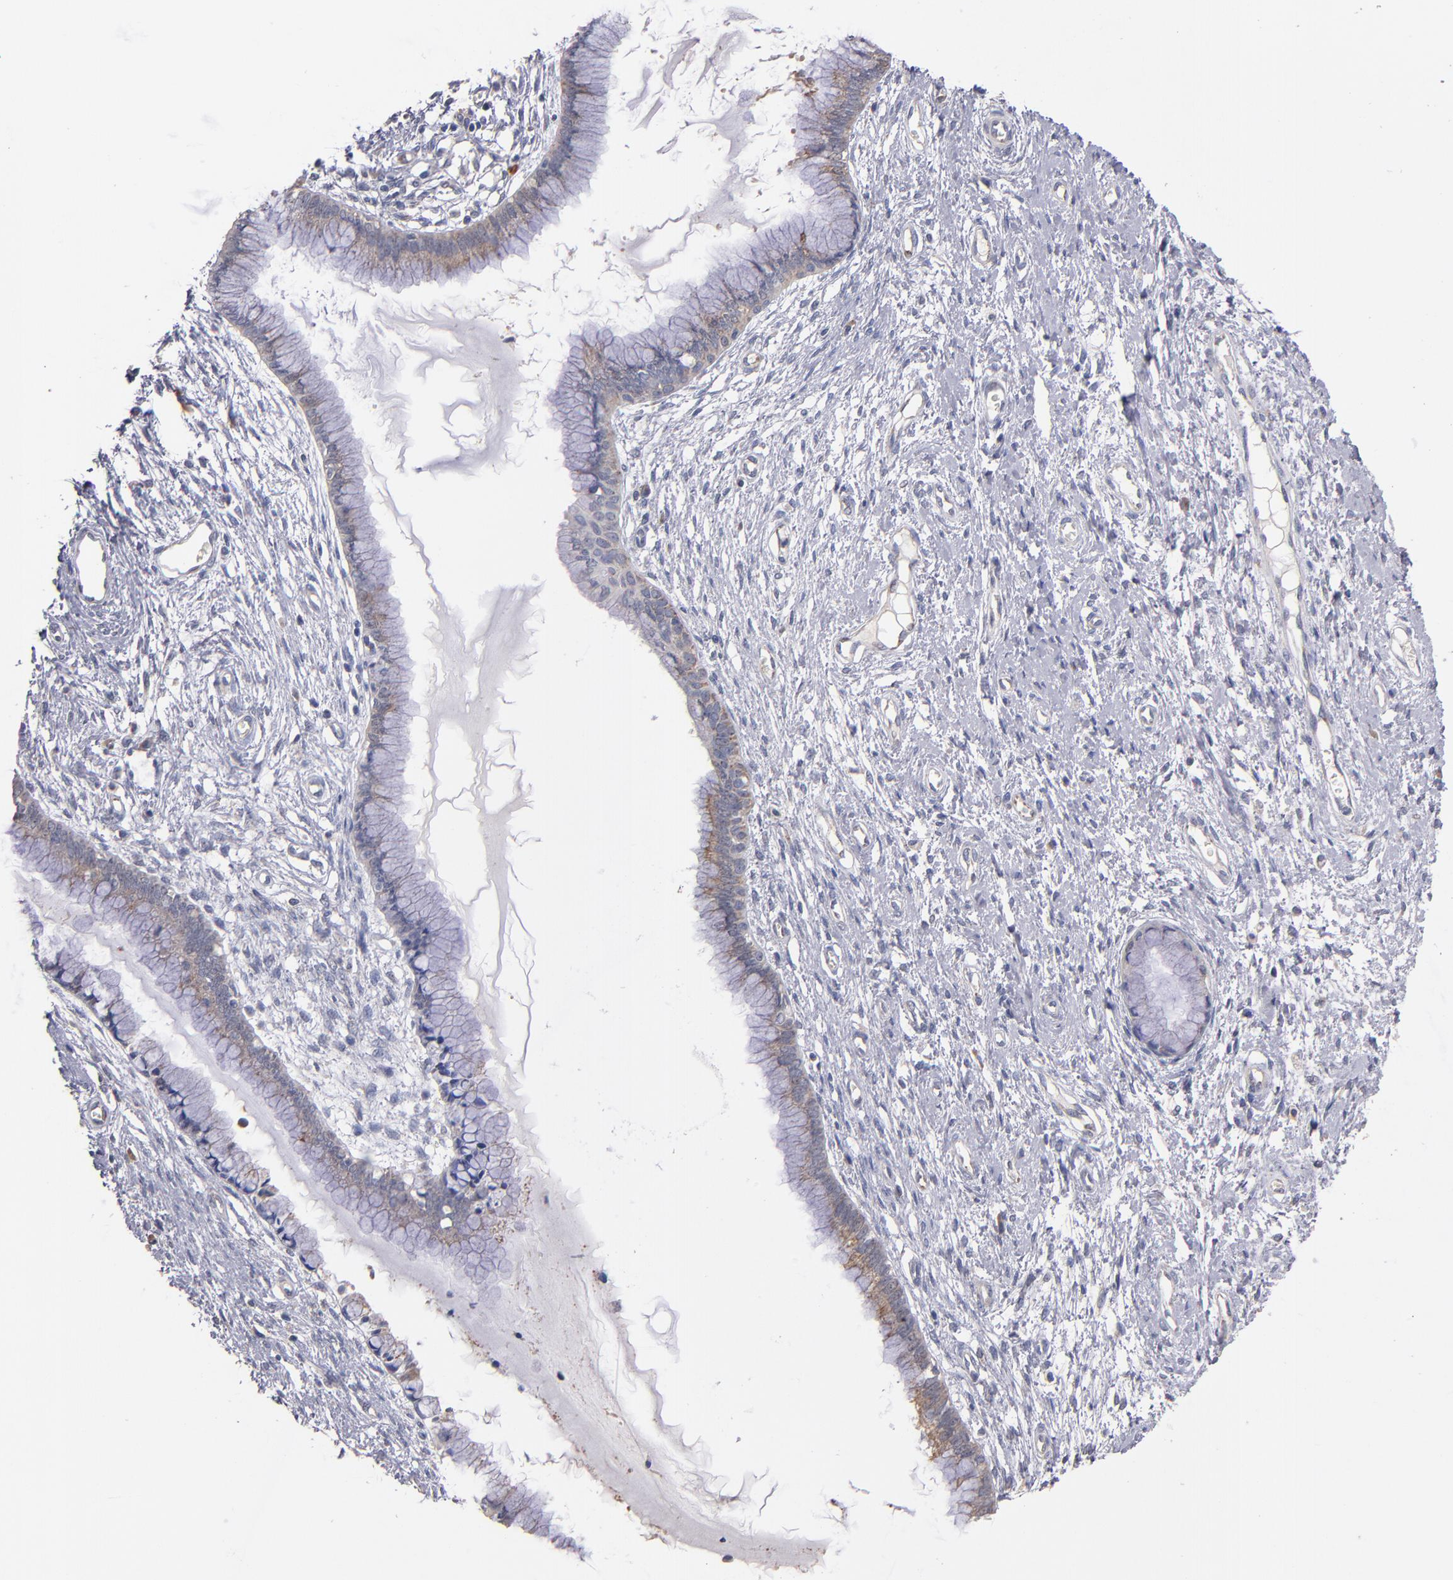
{"staining": {"intensity": "weak", "quantity": "25%-75%", "location": "cytoplasmic/membranous"}, "tissue": "cervix", "cell_type": "Glandular cells", "image_type": "normal", "snomed": [{"axis": "morphology", "description": "Normal tissue, NOS"}, {"axis": "topography", "description": "Cervix"}], "caption": "Glandular cells demonstrate weak cytoplasmic/membranous staining in about 25%-75% of cells in unremarkable cervix.", "gene": "DIABLO", "patient": {"sex": "female", "age": 55}}